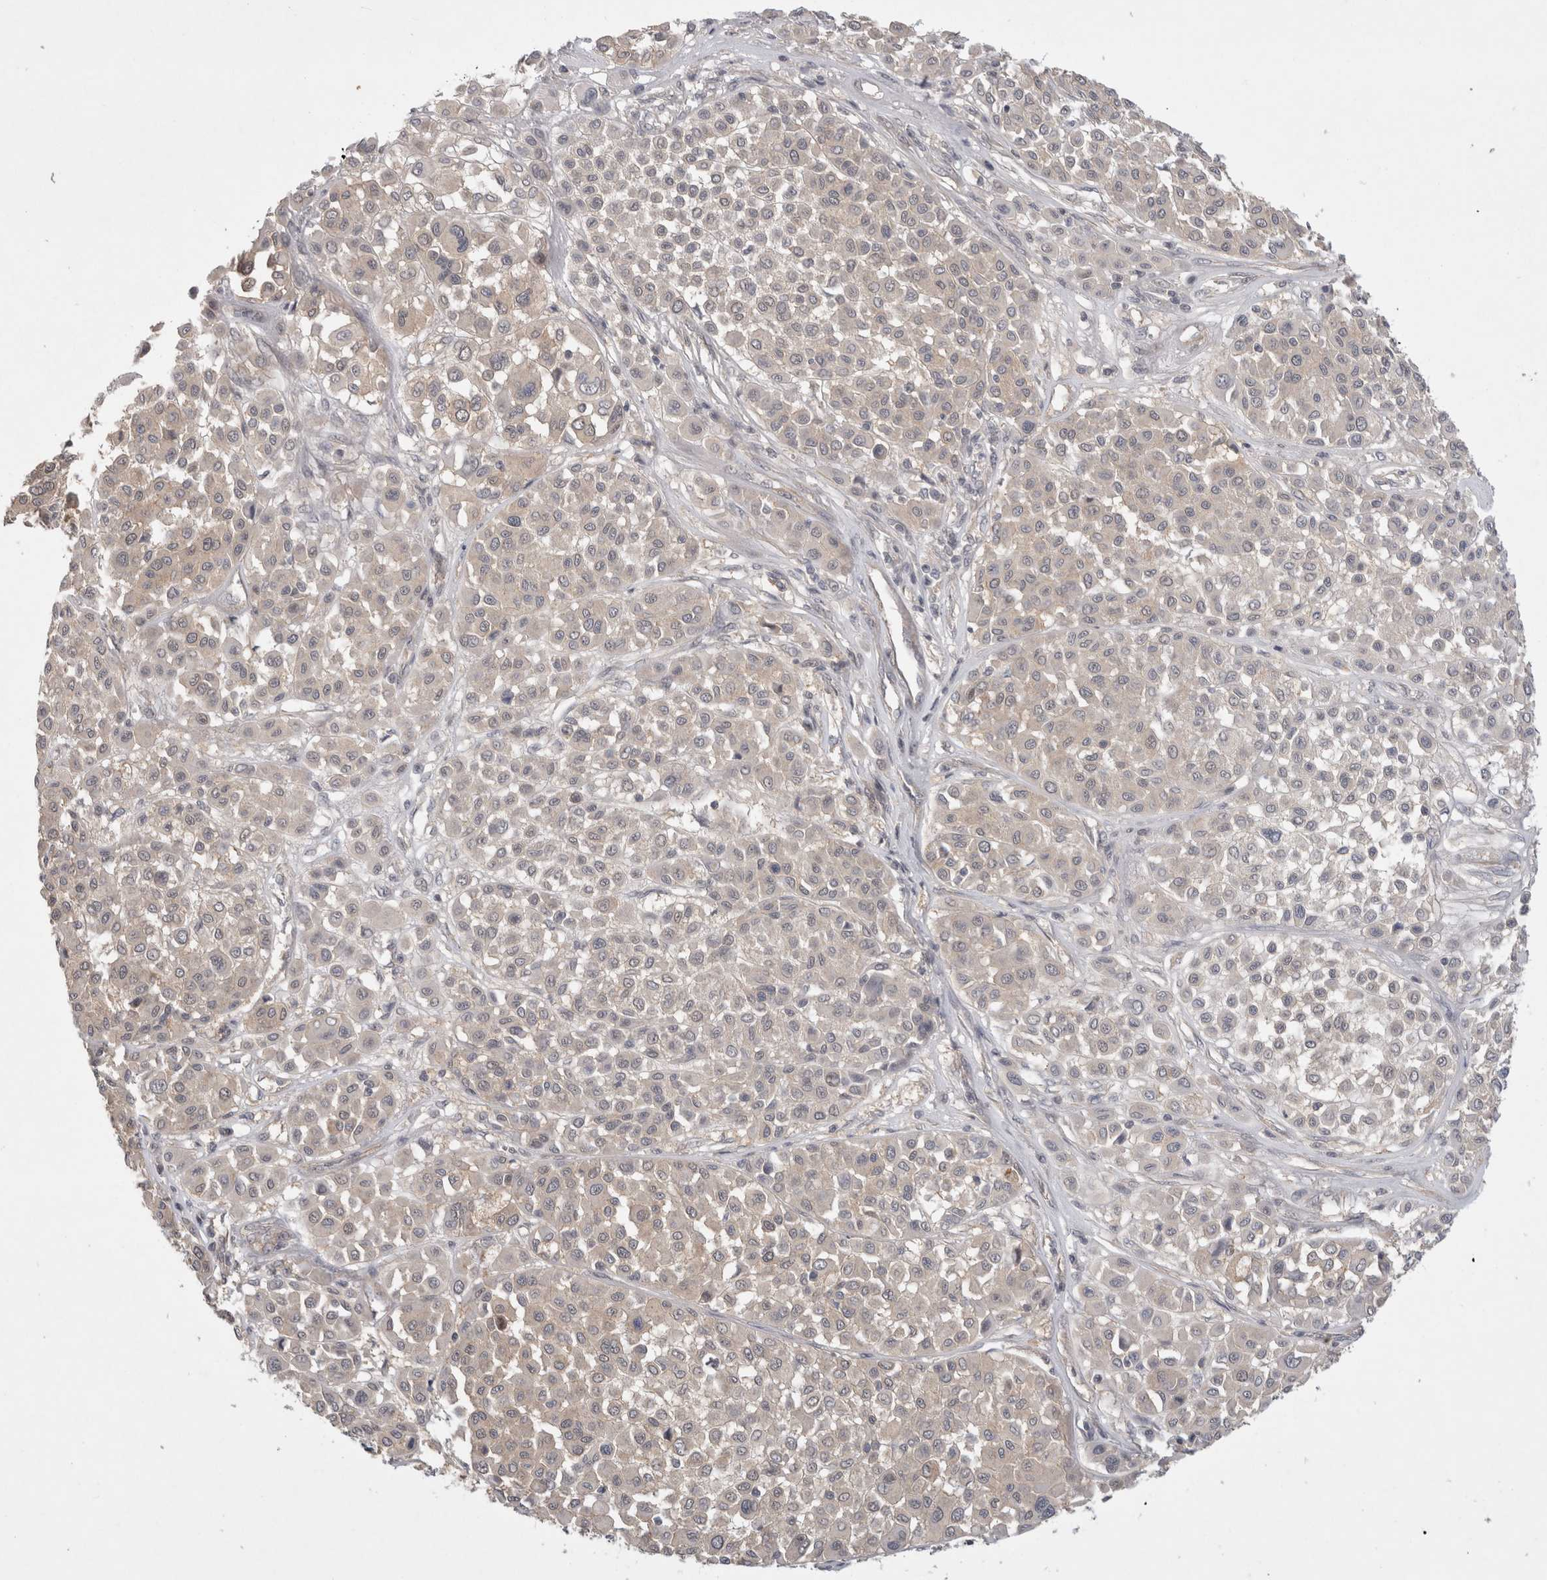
{"staining": {"intensity": "negative", "quantity": "none", "location": "none"}, "tissue": "melanoma", "cell_type": "Tumor cells", "image_type": "cancer", "snomed": [{"axis": "morphology", "description": "Malignant melanoma, Metastatic site"}, {"axis": "topography", "description": "Soft tissue"}], "caption": "IHC micrograph of neoplastic tissue: human malignant melanoma (metastatic site) stained with DAB (3,3'-diaminobenzidine) shows no significant protein positivity in tumor cells.", "gene": "CERS3", "patient": {"sex": "male", "age": 41}}